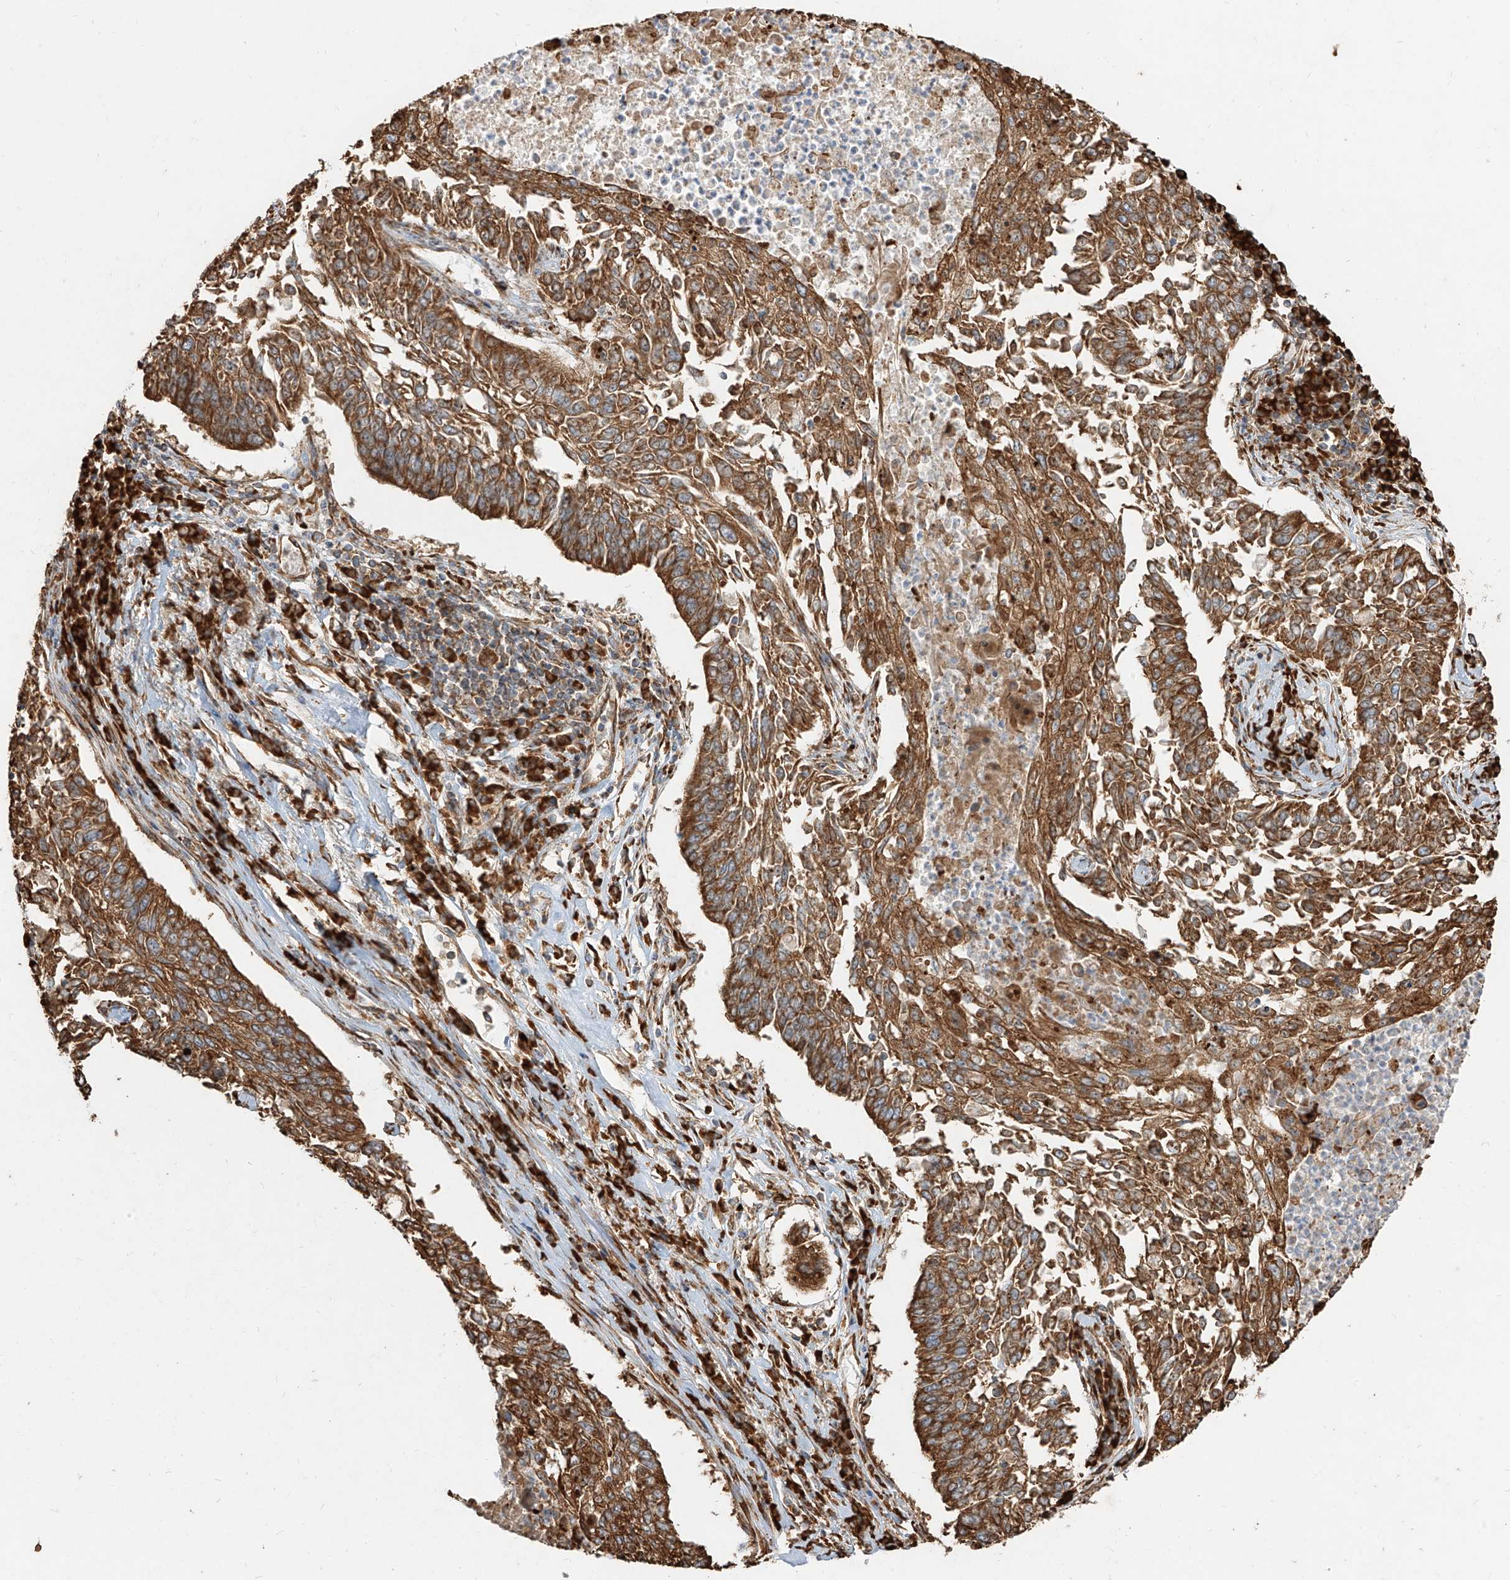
{"staining": {"intensity": "moderate", "quantity": ">75%", "location": "cytoplasmic/membranous"}, "tissue": "lung cancer", "cell_type": "Tumor cells", "image_type": "cancer", "snomed": [{"axis": "morphology", "description": "Normal tissue, NOS"}, {"axis": "morphology", "description": "Squamous cell carcinoma, NOS"}, {"axis": "topography", "description": "Cartilage tissue"}, {"axis": "topography", "description": "Bronchus"}, {"axis": "topography", "description": "Lung"}], "caption": "A medium amount of moderate cytoplasmic/membranous expression is appreciated in approximately >75% of tumor cells in squamous cell carcinoma (lung) tissue. The protein is stained brown, and the nuclei are stained in blue (DAB (3,3'-diaminobenzidine) IHC with brightfield microscopy, high magnification).", "gene": "RPS25", "patient": {"sex": "female", "age": 49}}